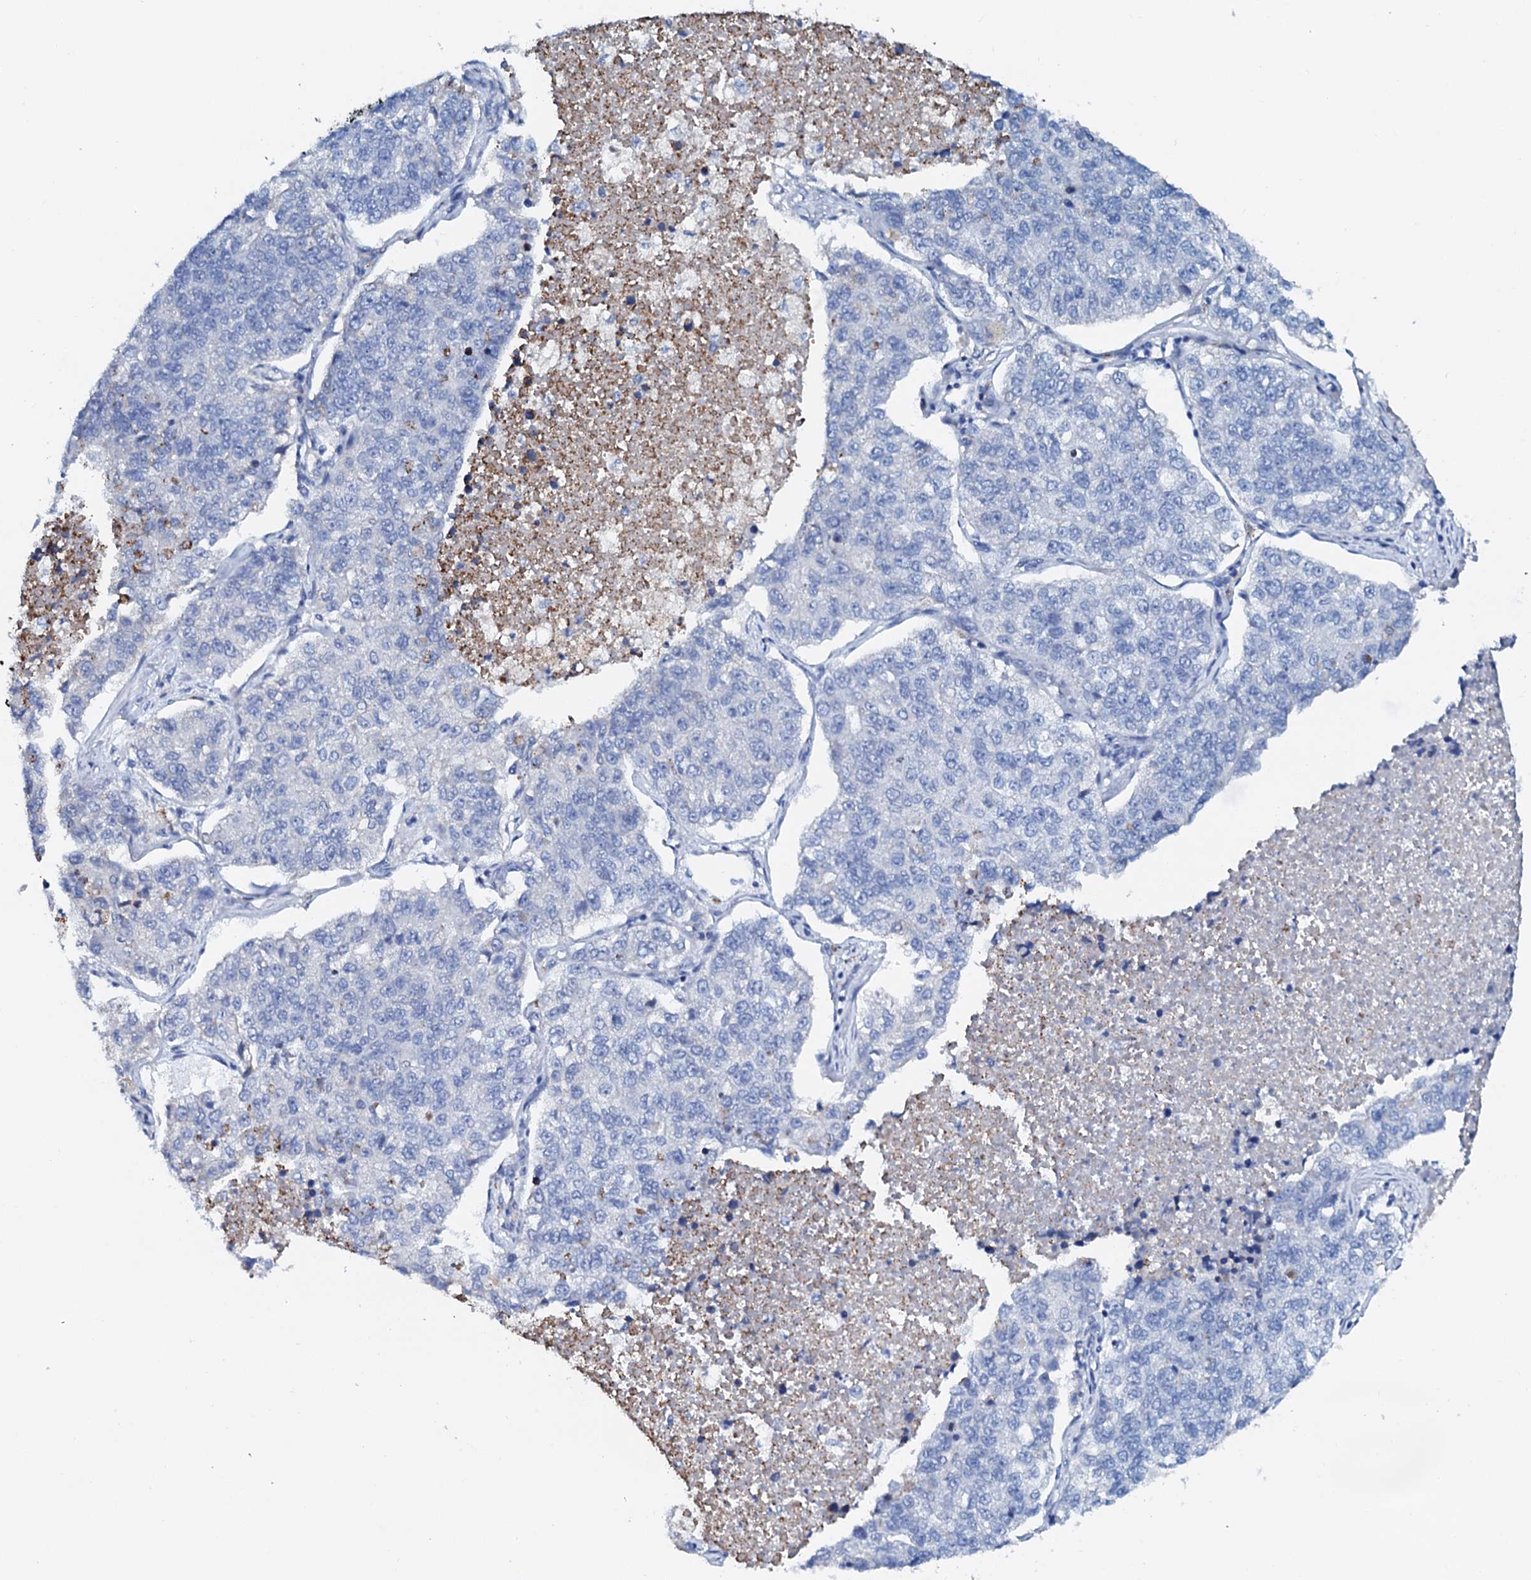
{"staining": {"intensity": "negative", "quantity": "none", "location": "none"}, "tissue": "lung cancer", "cell_type": "Tumor cells", "image_type": "cancer", "snomed": [{"axis": "morphology", "description": "Adenocarcinoma, NOS"}, {"axis": "topography", "description": "Lung"}], "caption": "There is no significant staining in tumor cells of lung cancer (adenocarcinoma).", "gene": "AMER2", "patient": {"sex": "male", "age": 49}}